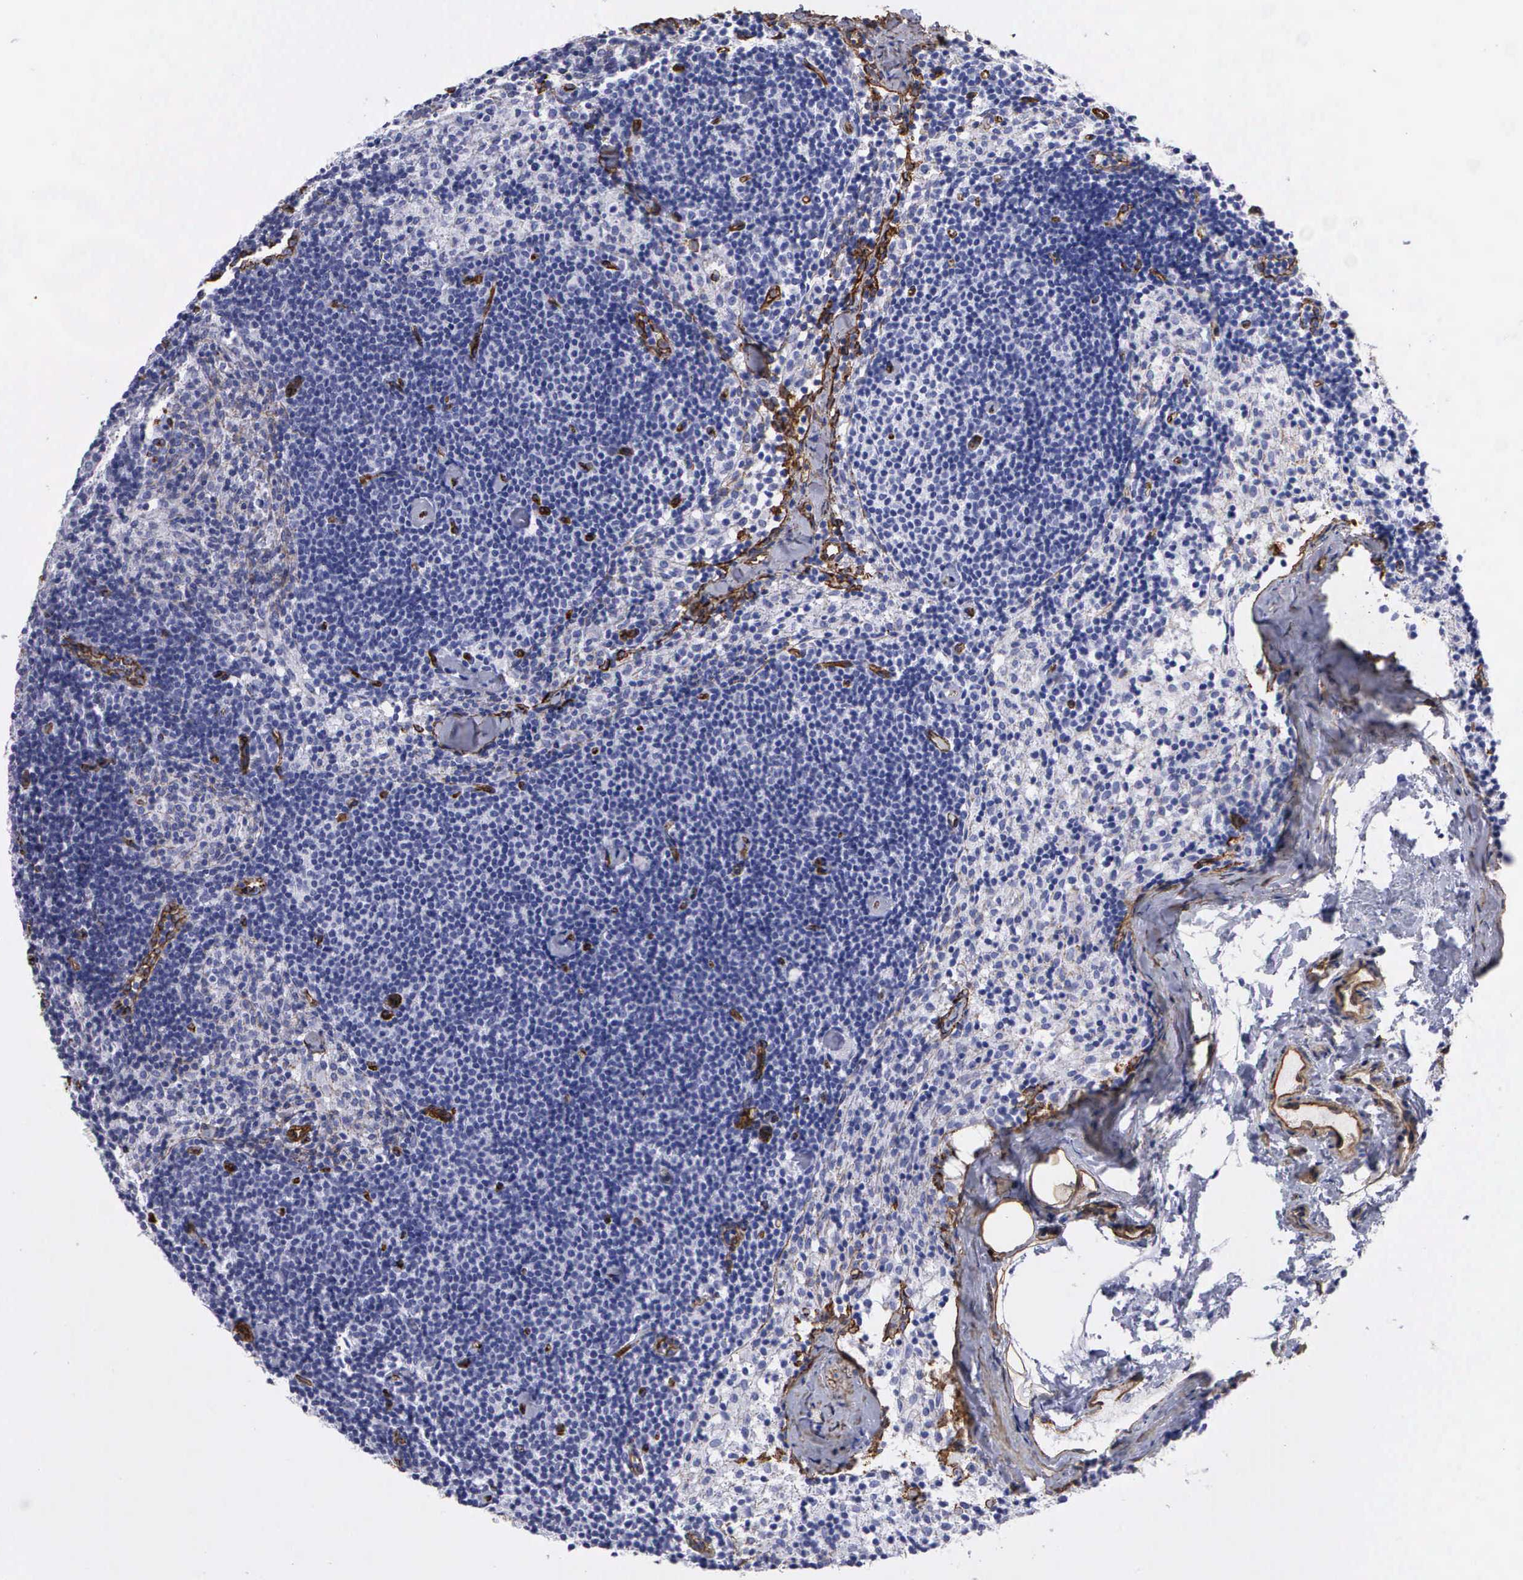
{"staining": {"intensity": "negative", "quantity": "none", "location": "none"}, "tissue": "lymph node", "cell_type": "Germinal center cells", "image_type": "normal", "snomed": [{"axis": "morphology", "description": "Normal tissue, NOS"}, {"axis": "topography", "description": "Lymph node"}], "caption": "Immunohistochemical staining of unremarkable human lymph node displays no significant expression in germinal center cells. (Brightfield microscopy of DAB IHC at high magnification).", "gene": "MAGEB10", "patient": {"sex": "female", "age": 35}}